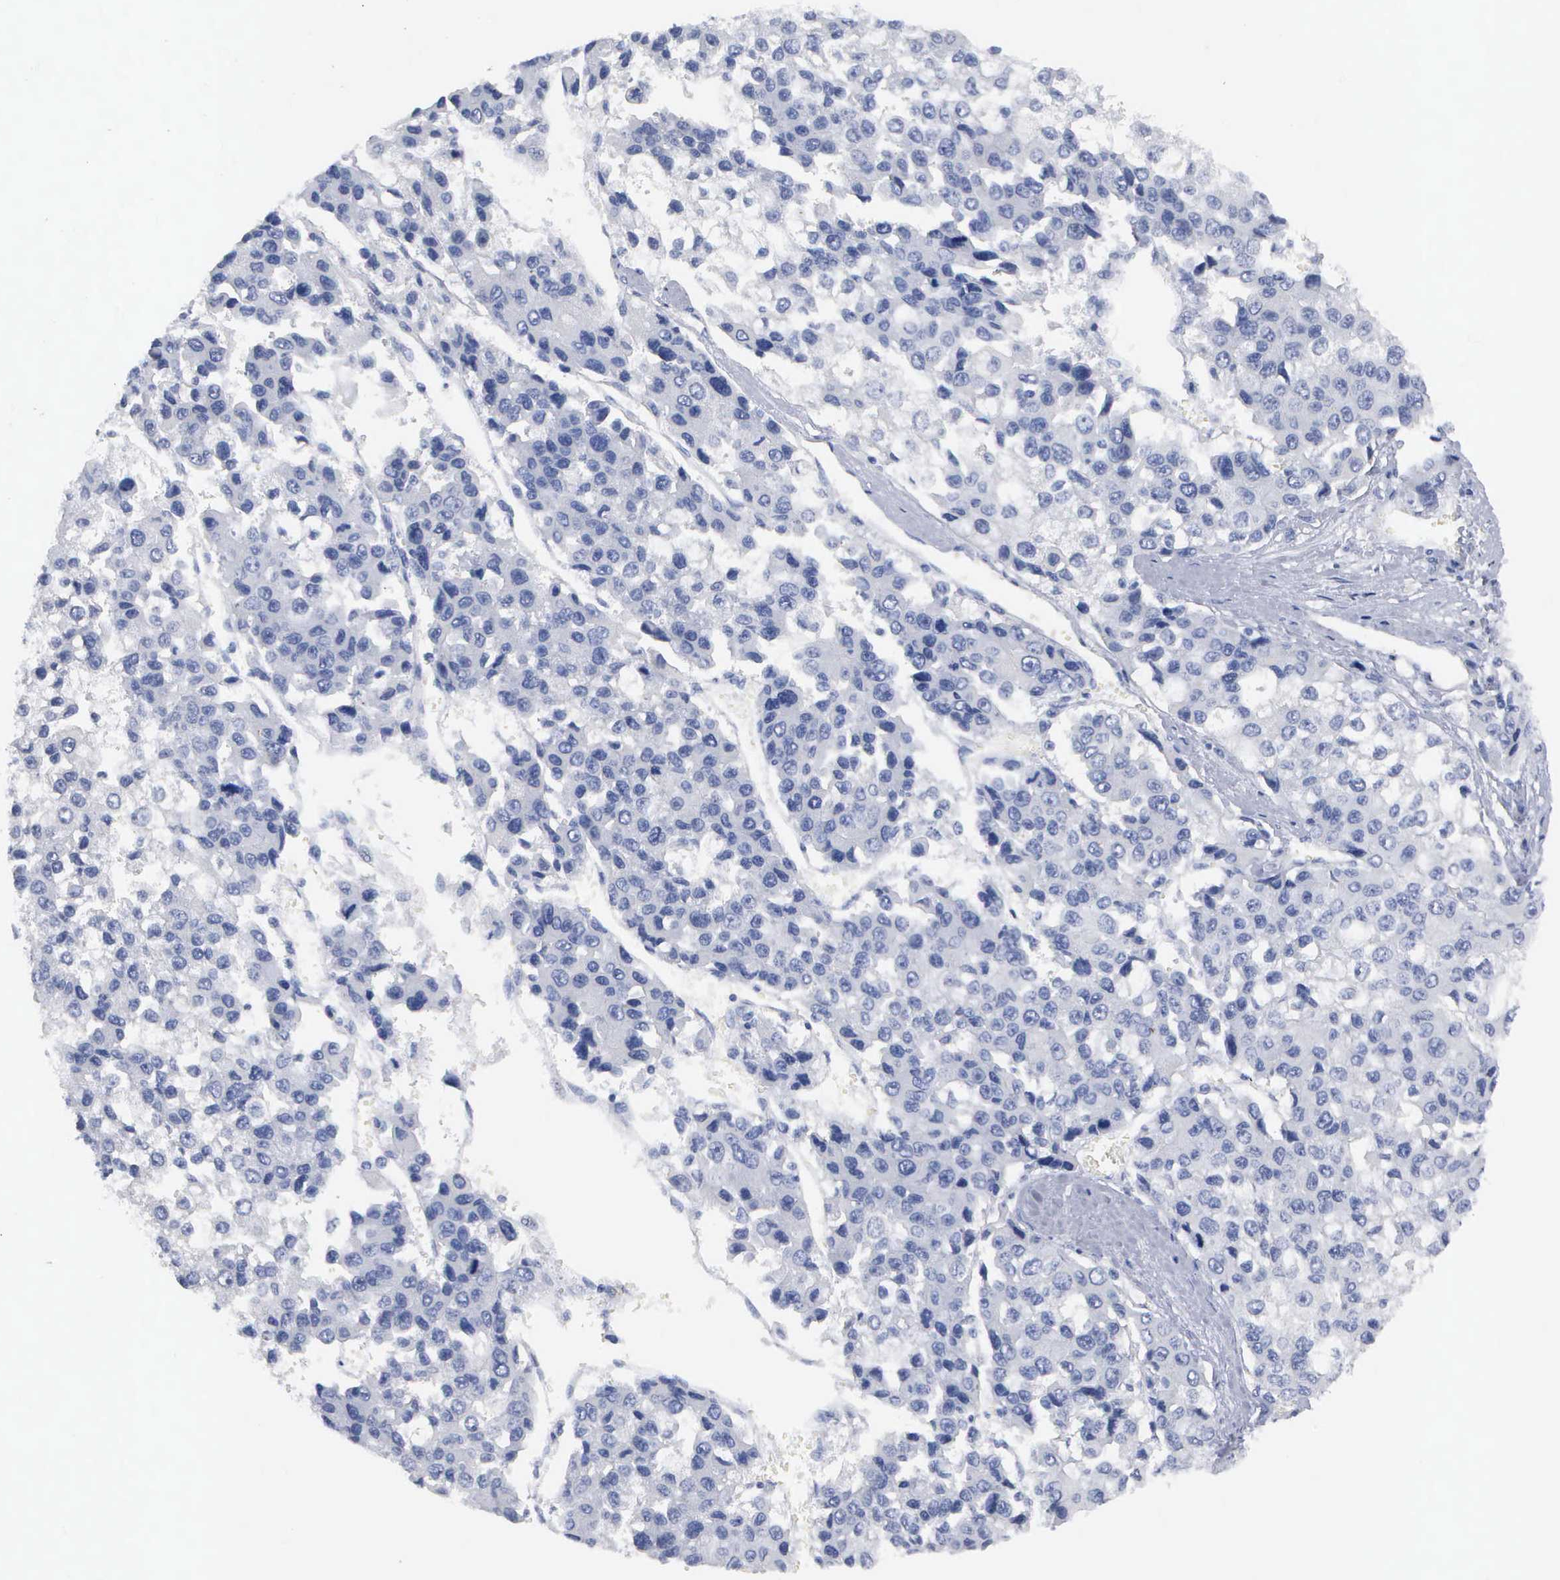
{"staining": {"intensity": "negative", "quantity": "none", "location": "none"}, "tissue": "liver cancer", "cell_type": "Tumor cells", "image_type": "cancer", "snomed": [{"axis": "morphology", "description": "Carcinoma, Hepatocellular, NOS"}, {"axis": "topography", "description": "Liver"}], "caption": "A histopathology image of human liver cancer is negative for staining in tumor cells.", "gene": "ASPHD2", "patient": {"sex": "female", "age": 66}}